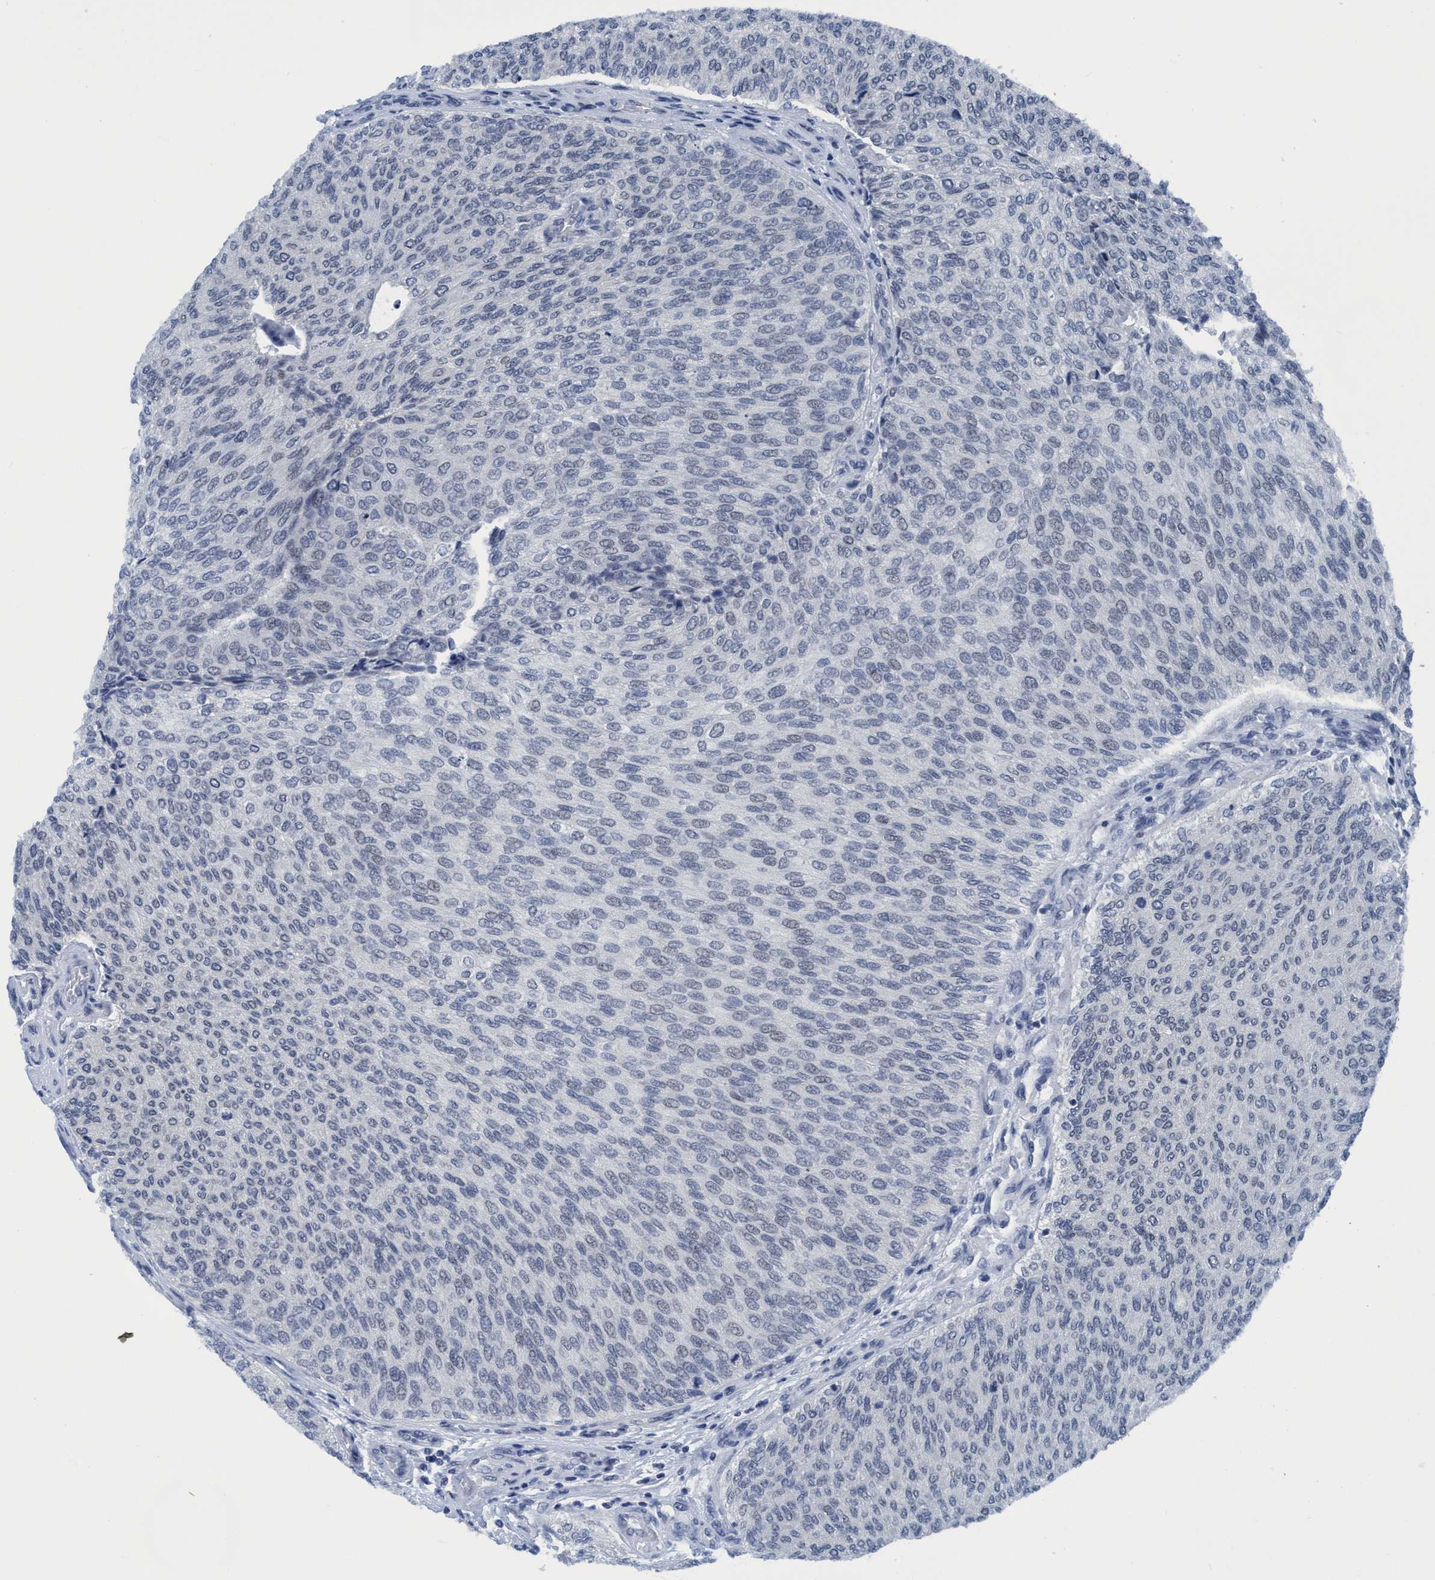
{"staining": {"intensity": "negative", "quantity": "none", "location": "none"}, "tissue": "urothelial cancer", "cell_type": "Tumor cells", "image_type": "cancer", "snomed": [{"axis": "morphology", "description": "Urothelial carcinoma, Low grade"}, {"axis": "topography", "description": "Urinary bladder"}], "caption": "High power microscopy histopathology image of an immunohistochemistry (IHC) micrograph of urothelial cancer, revealing no significant expression in tumor cells. The staining is performed using DAB brown chromogen with nuclei counter-stained in using hematoxylin.", "gene": "DNAI1", "patient": {"sex": "female", "age": 79}}